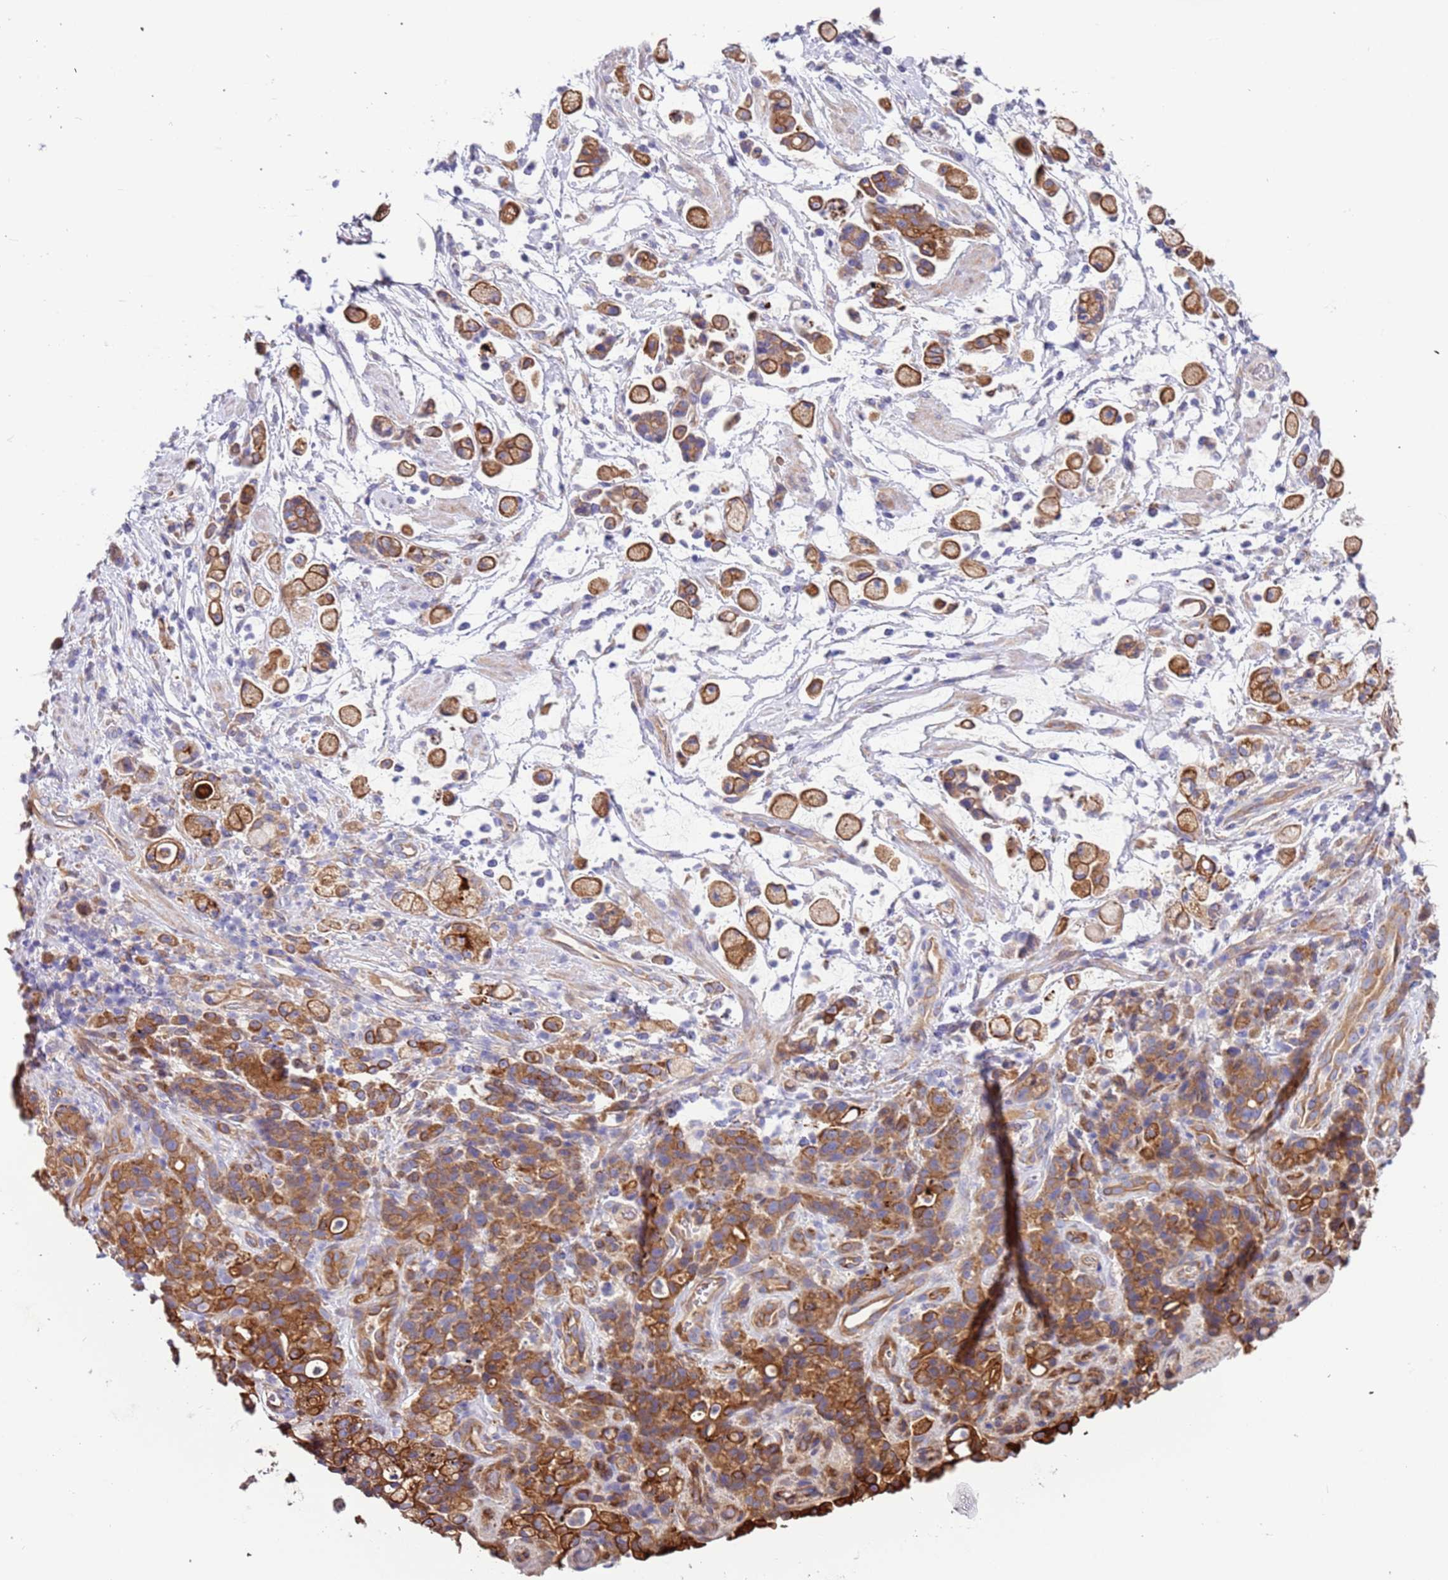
{"staining": {"intensity": "moderate", "quantity": ">75%", "location": "cytoplasmic/membranous"}, "tissue": "stomach cancer", "cell_type": "Tumor cells", "image_type": "cancer", "snomed": [{"axis": "morphology", "description": "Adenocarcinoma, NOS"}, {"axis": "topography", "description": "Stomach"}], "caption": "IHC of adenocarcinoma (stomach) shows medium levels of moderate cytoplasmic/membranous expression in about >75% of tumor cells.", "gene": "LAMB4", "patient": {"sex": "female", "age": 60}}